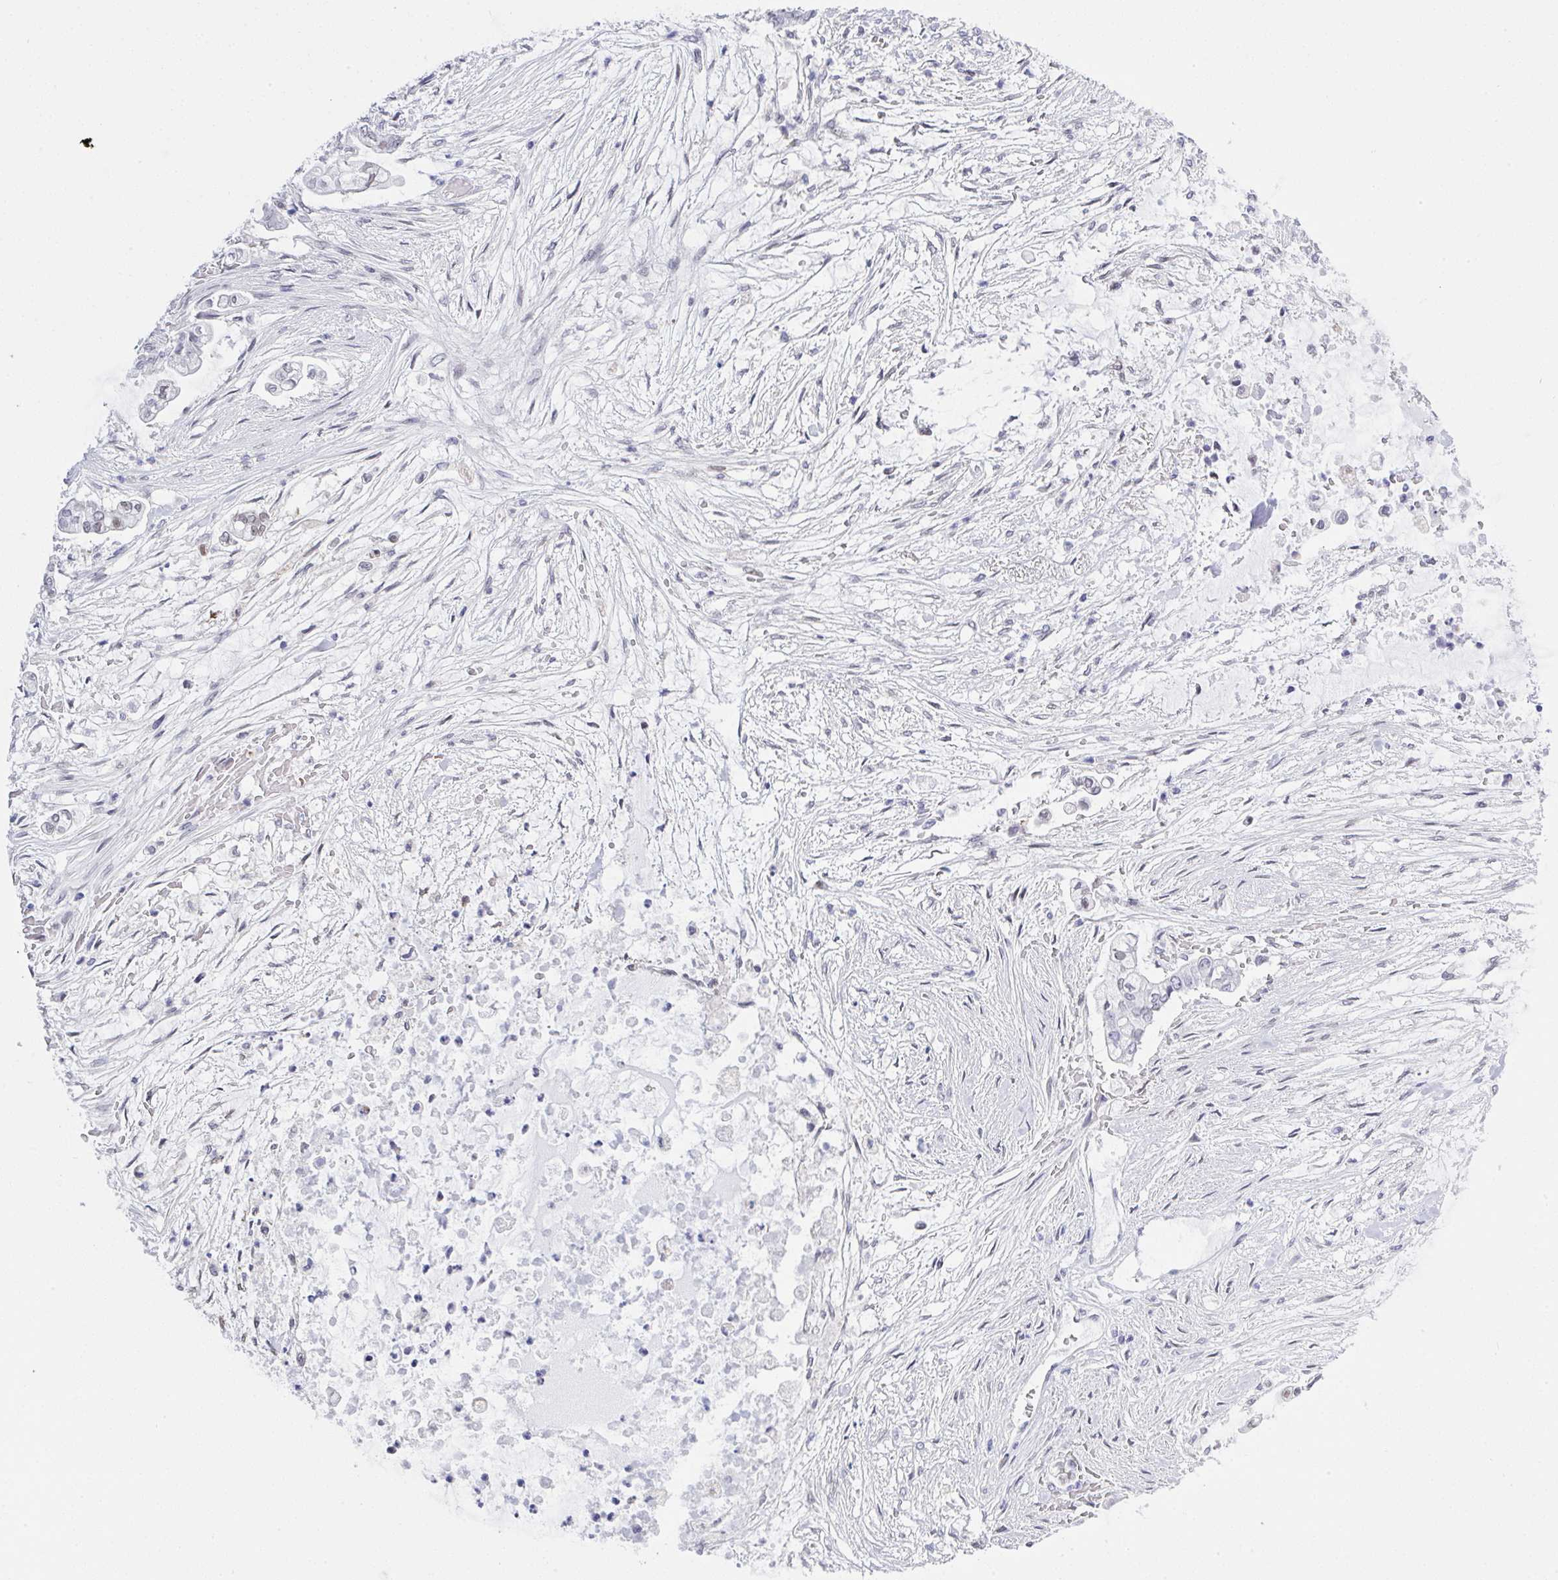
{"staining": {"intensity": "negative", "quantity": "none", "location": "none"}, "tissue": "pancreatic cancer", "cell_type": "Tumor cells", "image_type": "cancer", "snomed": [{"axis": "morphology", "description": "Adenocarcinoma, NOS"}, {"axis": "topography", "description": "Pancreas"}], "caption": "Image shows no significant protein positivity in tumor cells of adenocarcinoma (pancreatic).", "gene": "MFSD4A", "patient": {"sex": "female", "age": 69}}